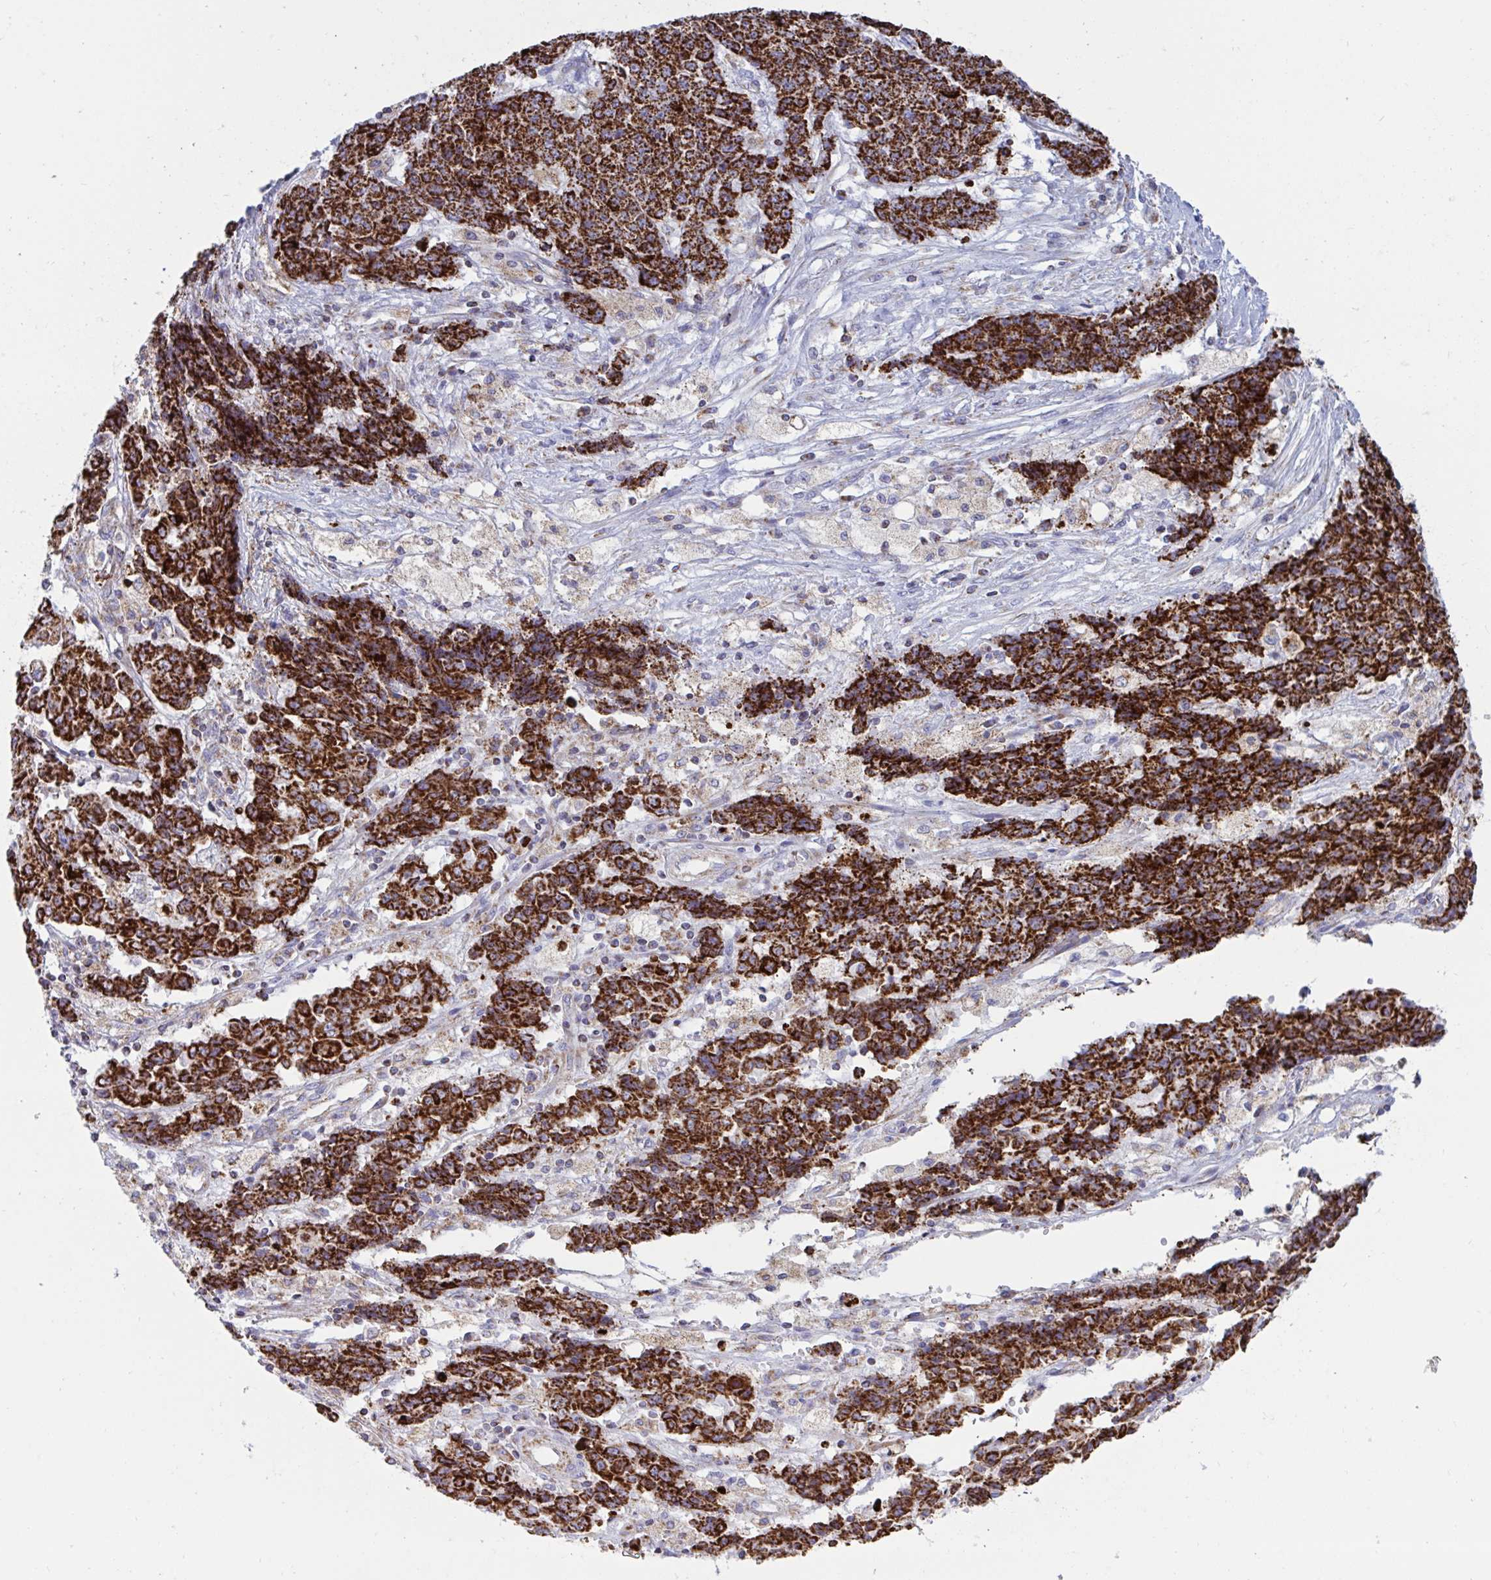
{"staining": {"intensity": "strong", "quantity": ">75%", "location": "cytoplasmic/membranous"}, "tissue": "ovarian cancer", "cell_type": "Tumor cells", "image_type": "cancer", "snomed": [{"axis": "morphology", "description": "Carcinoma, endometroid"}, {"axis": "topography", "description": "Ovary"}], "caption": "Endometroid carcinoma (ovarian) stained with a brown dye demonstrates strong cytoplasmic/membranous positive staining in approximately >75% of tumor cells.", "gene": "HSPE1", "patient": {"sex": "female", "age": 42}}